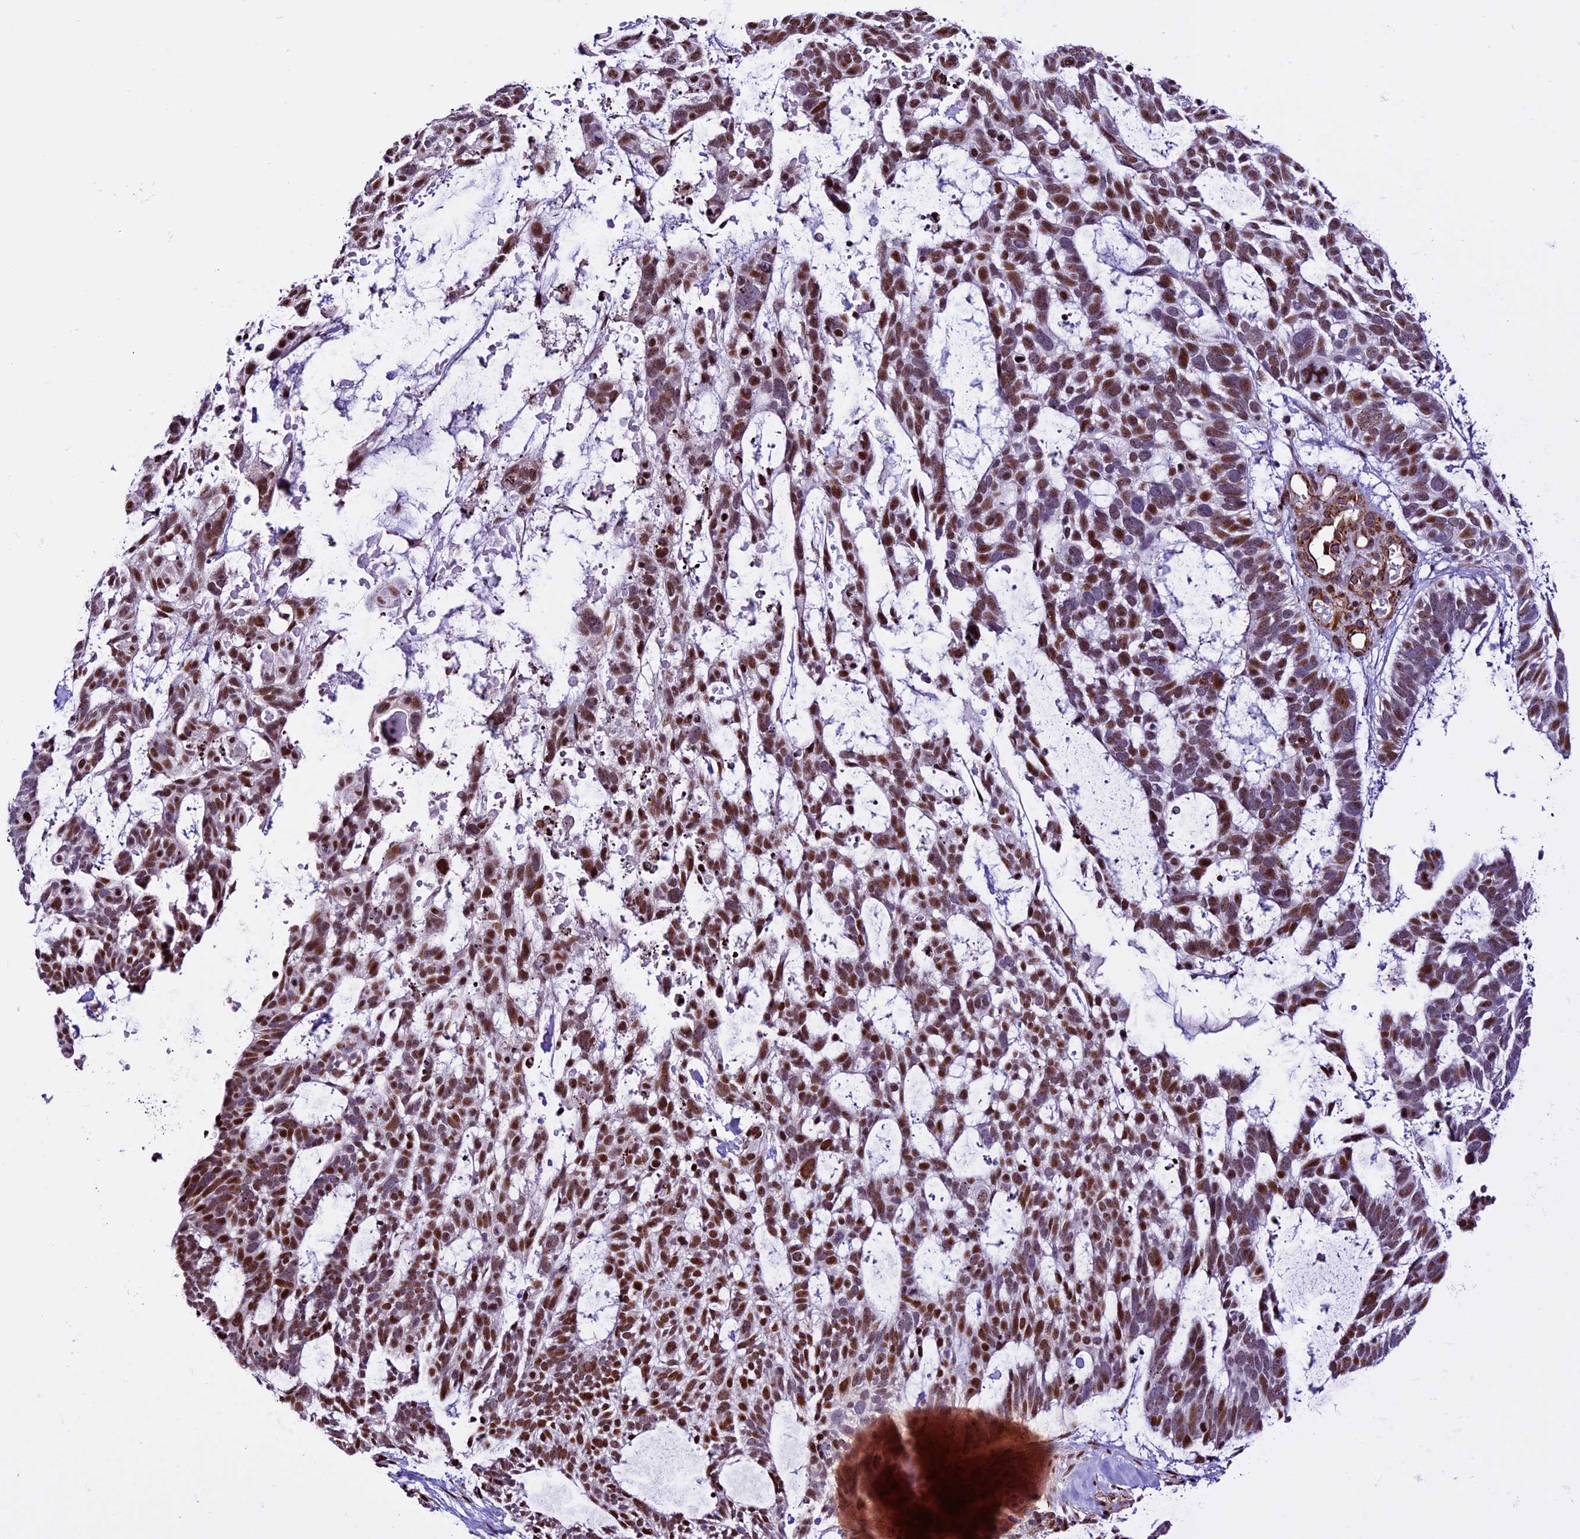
{"staining": {"intensity": "moderate", "quantity": ">75%", "location": "nuclear"}, "tissue": "skin cancer", "cell_type": "Tumor cells", "image_type": "cancer", "snomed": [{"axis": "morphology", "description": "Basal cell carcinoma"}, {"axis": "topography", "description": "Skin"}], "caption": "High-magnification brightfield microscopy of skin basal cell carcinoma stained with DAB (3,3'-diaminobenzidine) (brown) and counterstained with hematoxylin (blue). tumor cells exhibit moderate nuclear expression is identified in about>75% of cells.", "gene": "RINL", "patient": {"sex": "male", "age": 88}}